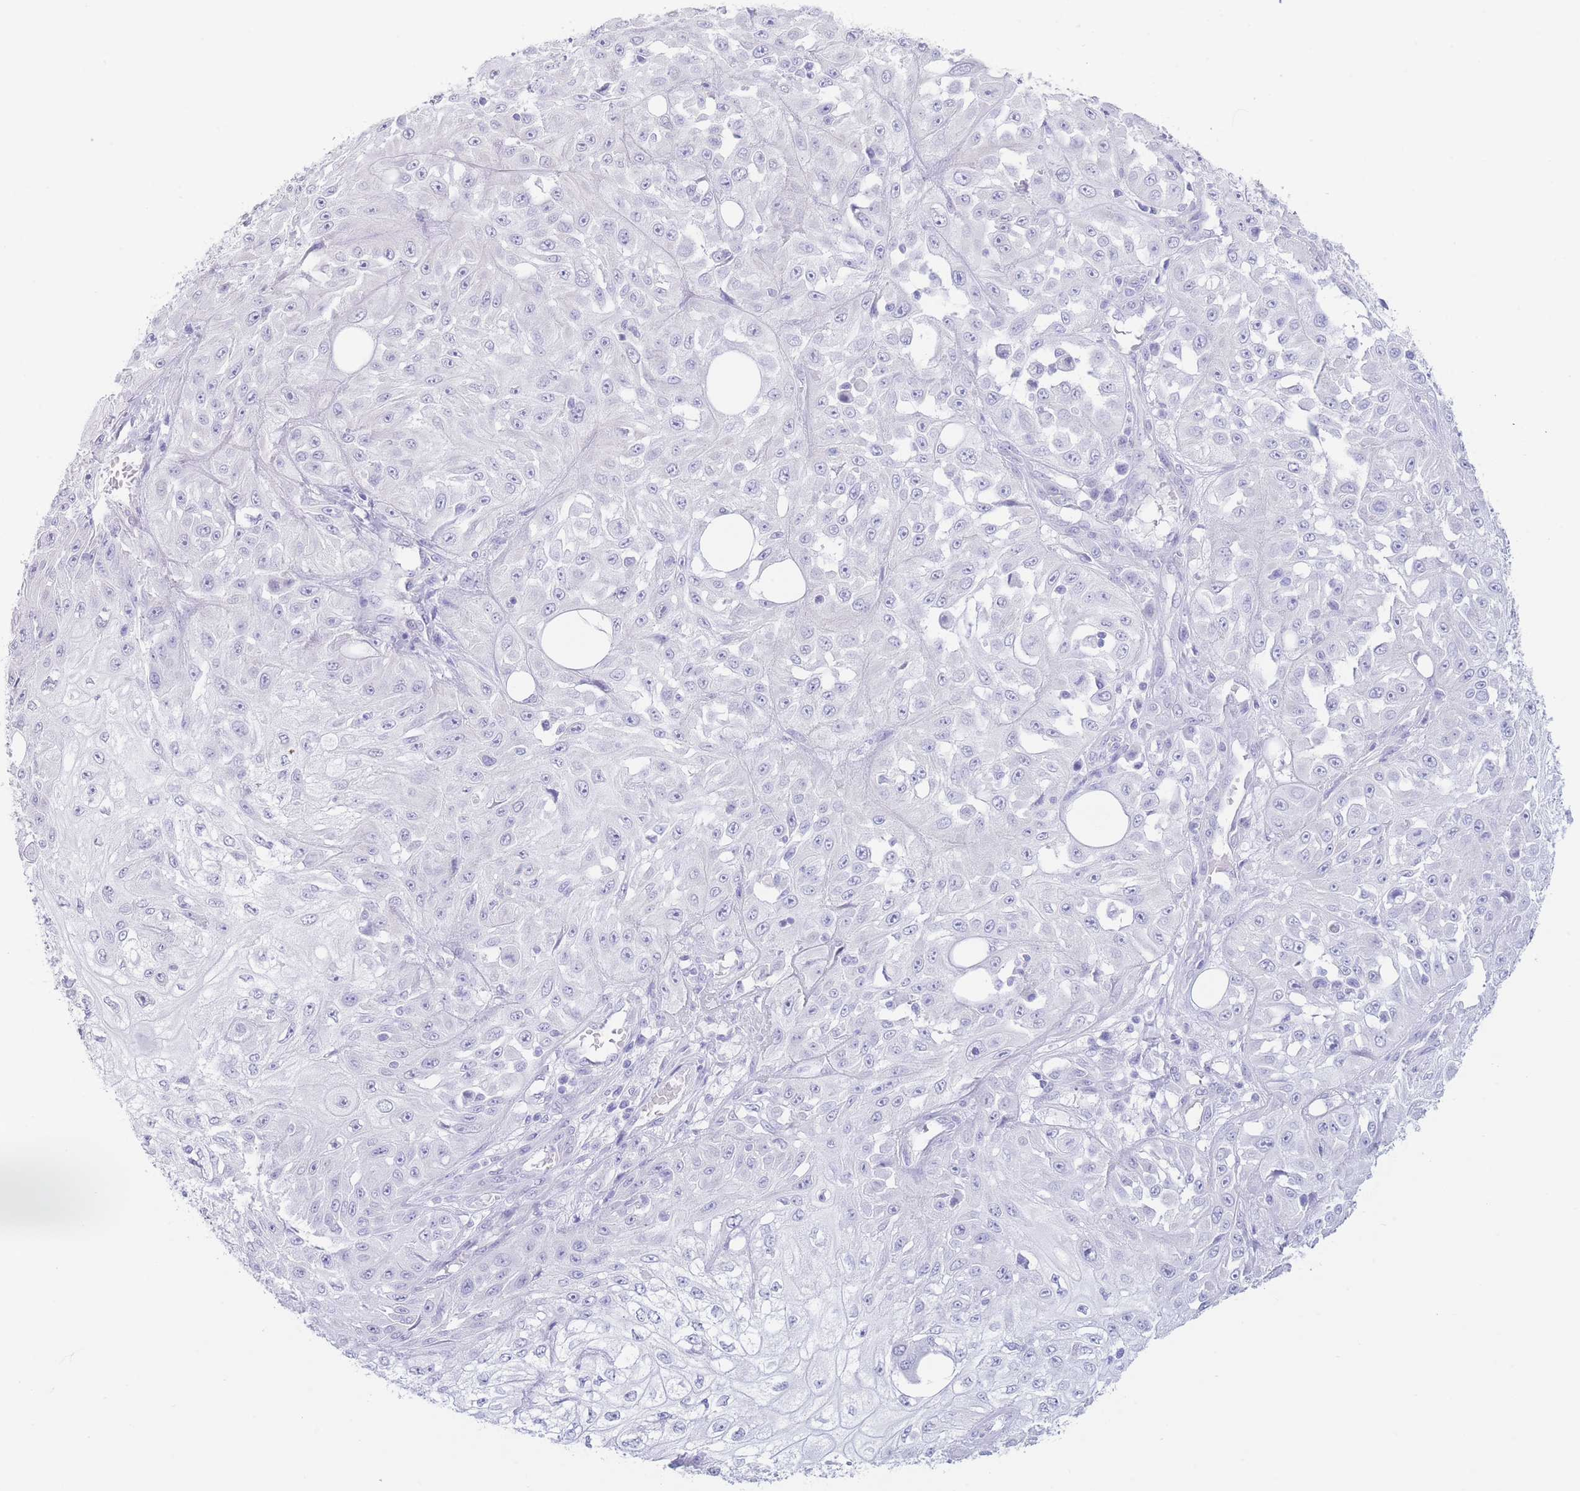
{"staining": {"intensity": "negative", "quantity": "none", "location": "none"}, "tissue": "skin cancer", "cell_type": "Tumor cells", "image_type": "cancer", "snomed": [{"axis": "morphology", "description": "Squamous cell carcinoma, NOS"}, {"axis": "morphology", "description": "Squamous cell carcinoma, metastatic, NOS"}, {"axis": "topography", "description": "Skin"}, {"axis": "topography", "description": "Lymph node"}], "caption": "Micrograph shows no significant protein positivity in tumor cells of skin squamous cell carcinoma.", "gene": "PKLR", "patient": {"sex": "male", "age": 75}}